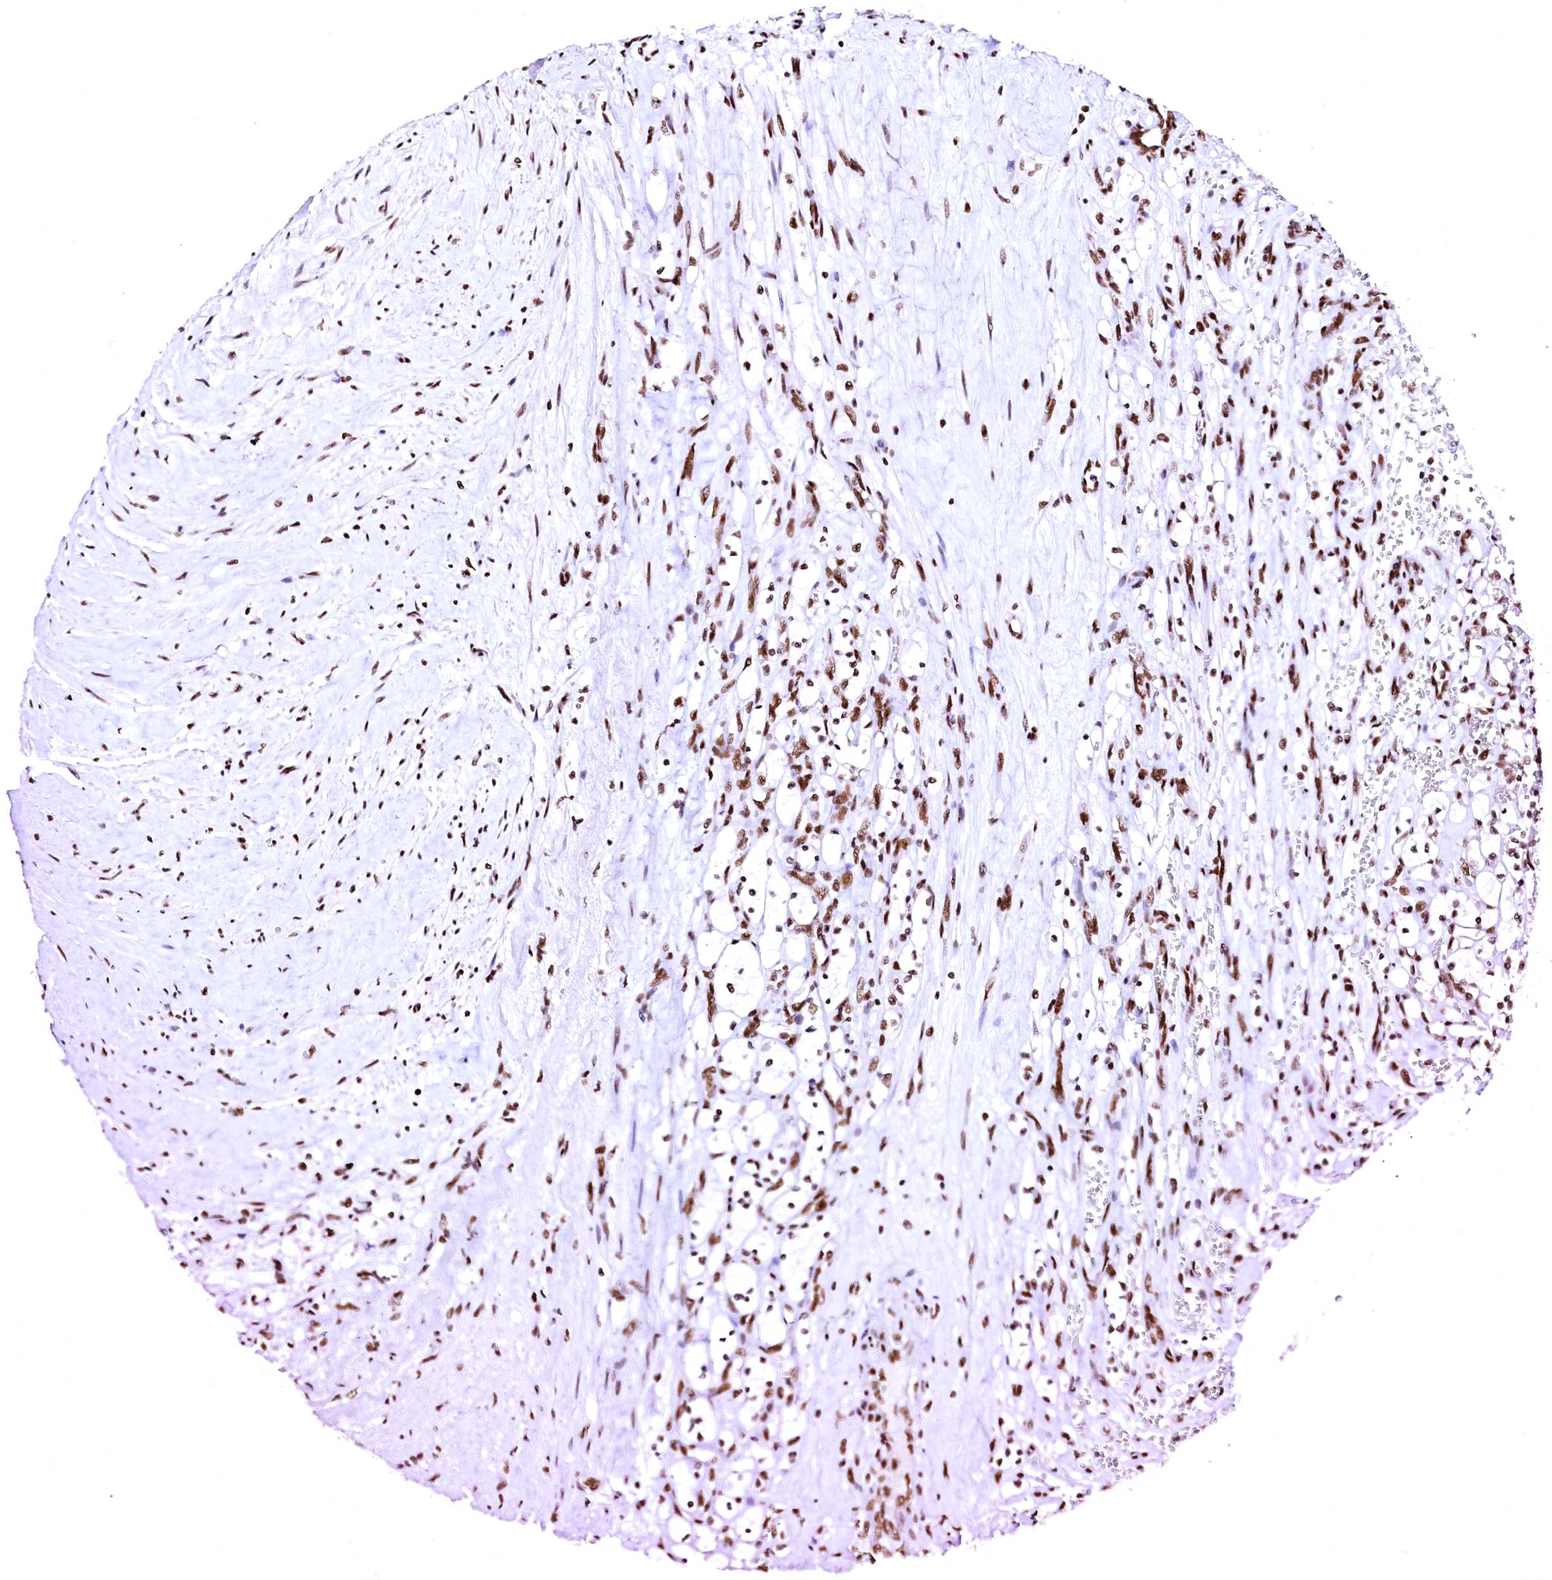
{"staining": {"intensity": "strong", "quantity": ">75%", "location": "nuclear"}, "tissue": "renal cancer", "cell_type": "Tumor cells", "image_type": "cancer", "snomed": [{"axis": "morphology", "description": "Adenocarcinoma, NOS"}, {"axis": "topography", "description": "Kidney"}], "caption": "Immunohistochemical staining of renal cancer displays high levels of strong nuclear positivity in about >75% of tumor cells.", "gene": "CPSF6", "patient": {"sex": "female", "age": 69}}